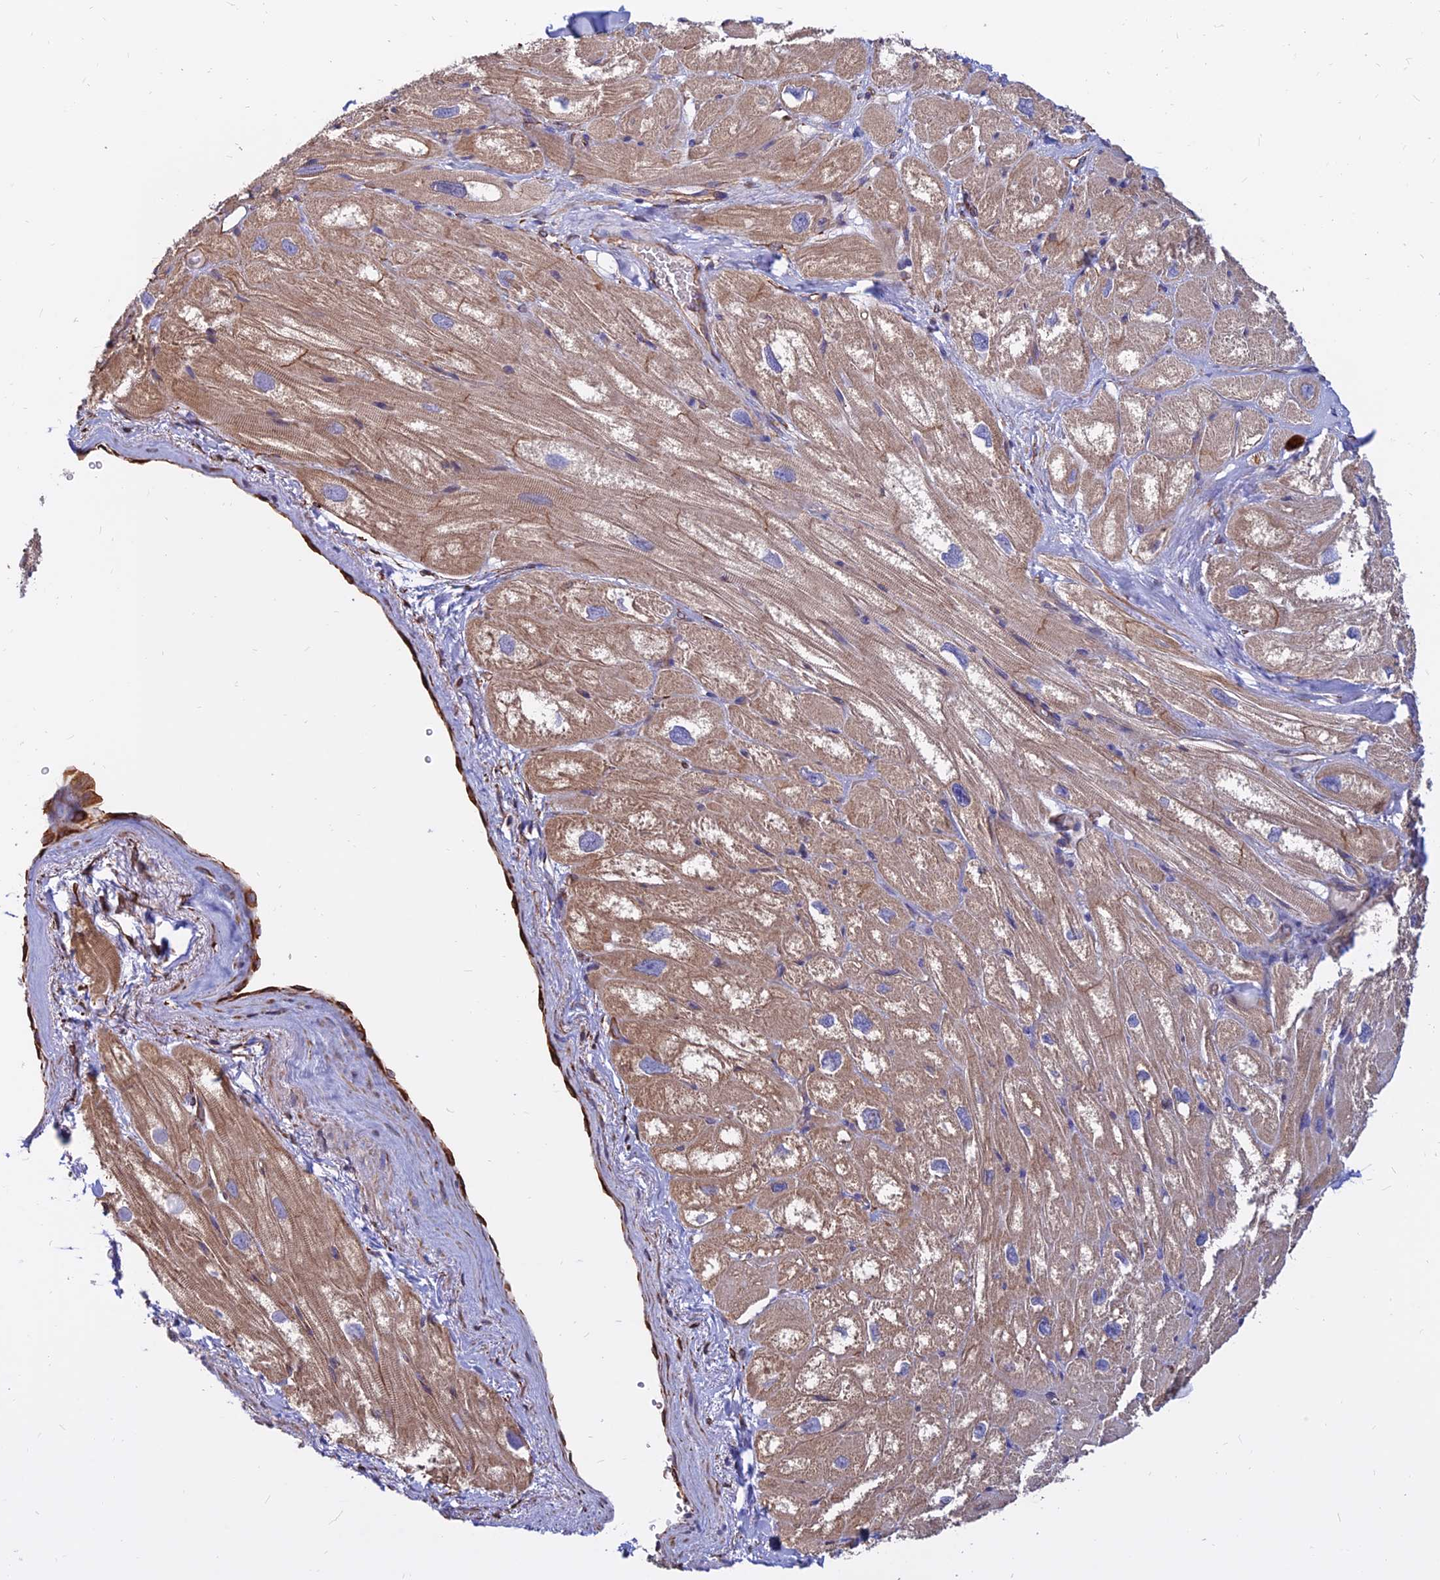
{"staining": {"intensity": "moderate", "quantity": ">75%", "location": "cytoplasmic/membranous"}, "tissue": "heart muscle", "cell_type": "Cardiomyocytes", "image_type": "normal", "snomed": [{"axis": "morphology", "description": "Normal tissue, NOS"}, {"axis": "topography", "description": "Heart"}], "caption": "IHC of benign human heart muscle displays medium levels of moderate cytoplasmic/membranous staining in approximately >75% of cardiomyocytes.", "gene": "CDK18", "patient": {"sex": "male", "age": 50}}